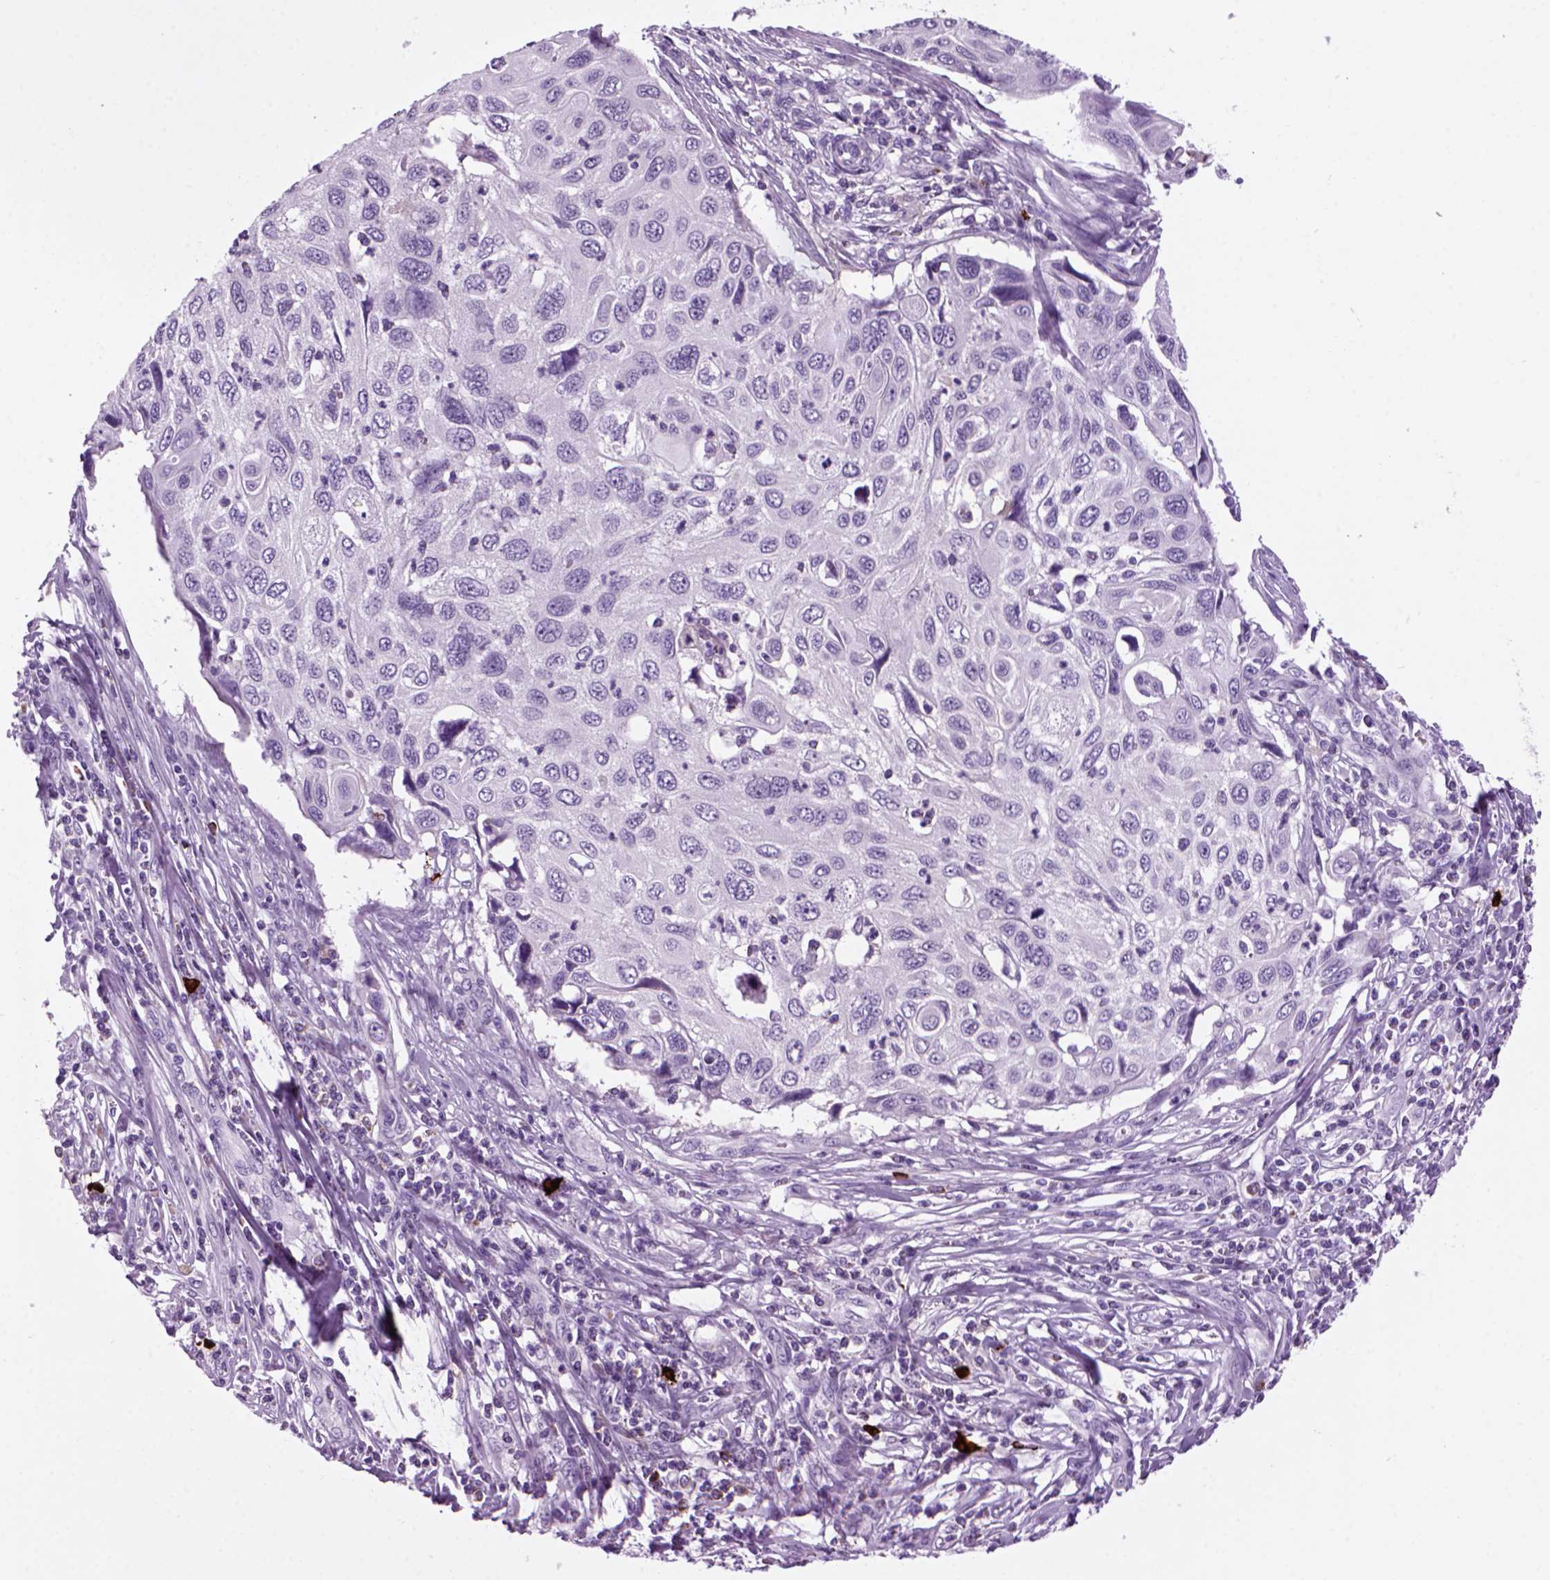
{"staining": {"intensity": "negative", "quantity": "none", "location": "none"}, "tissue": "cervical cancer", "cell_type": "Tumor cells", "image_type": "cancer", "snomed": [{"axis": "morphology", "description": "Squamous cell carcinoma, NOS"}, {"axis": "topography", "description": "Cervix"}], "caption": "The micrograph reveals no staining of tumor cells in cervical cancer.", "gene": "MZB1", "patient": {"sex": "female", "age": 70}}